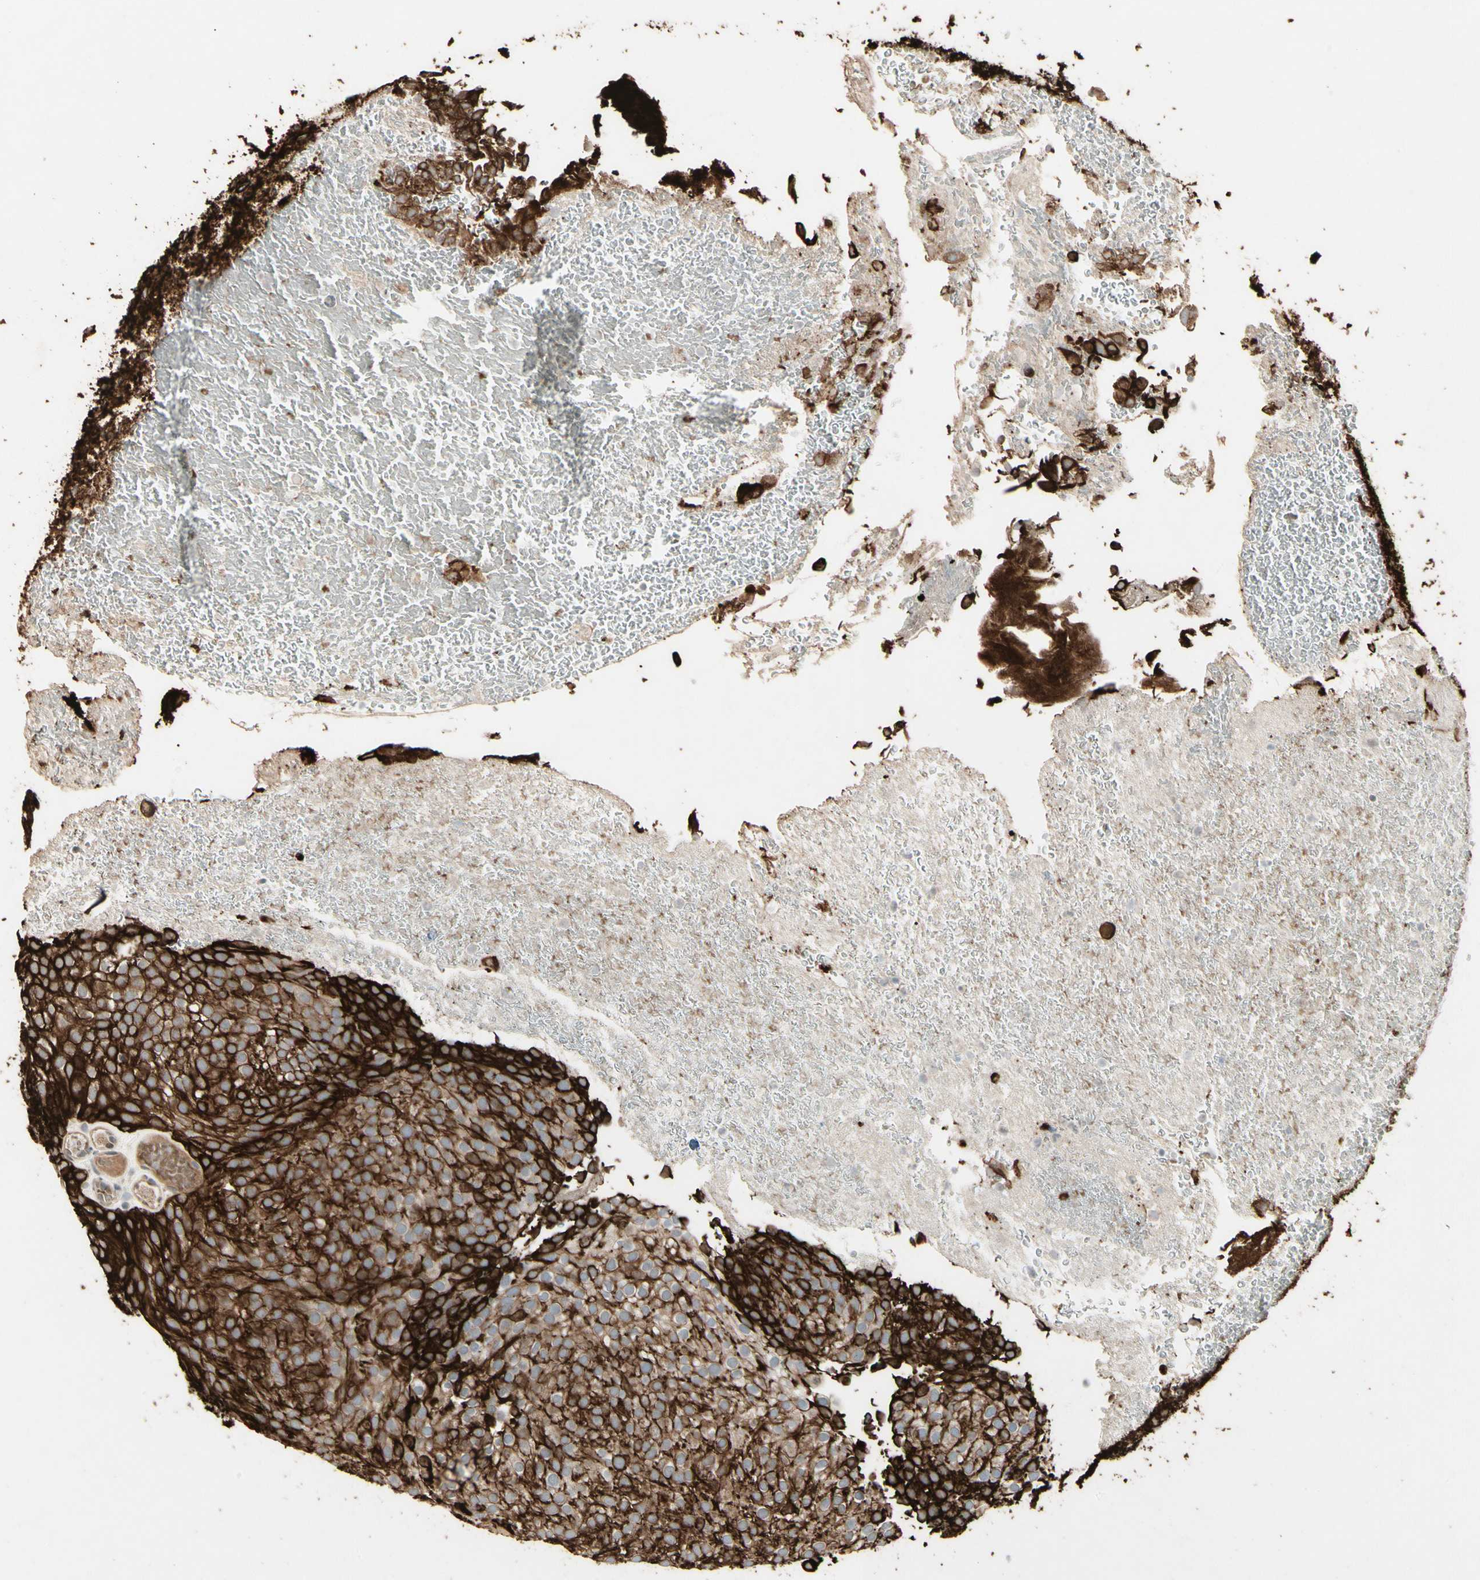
{"staining": {"intensity": "strong", "quantity": ">75%", "location": "cytoplasmic/membranous"}, "tissue": "urothelial cancer", "cell_type": "Tumor cells", "image_type": "cancer", "snomed": [{"axis": "morphology", "description": "Urothelial carcinoma, Low grade"}, {"axis": "topography", "description": "Urinary bladder"}], "caption": "Immunohistochemistry (IHC) image of human urothelial cancer stained for a protein (brown), which shows high levels of strong cytoplasmic/membranous expression in about >75% of tumor cells.", "gene": "SKIL", "patient": {"sex": "male", "age": 78}}